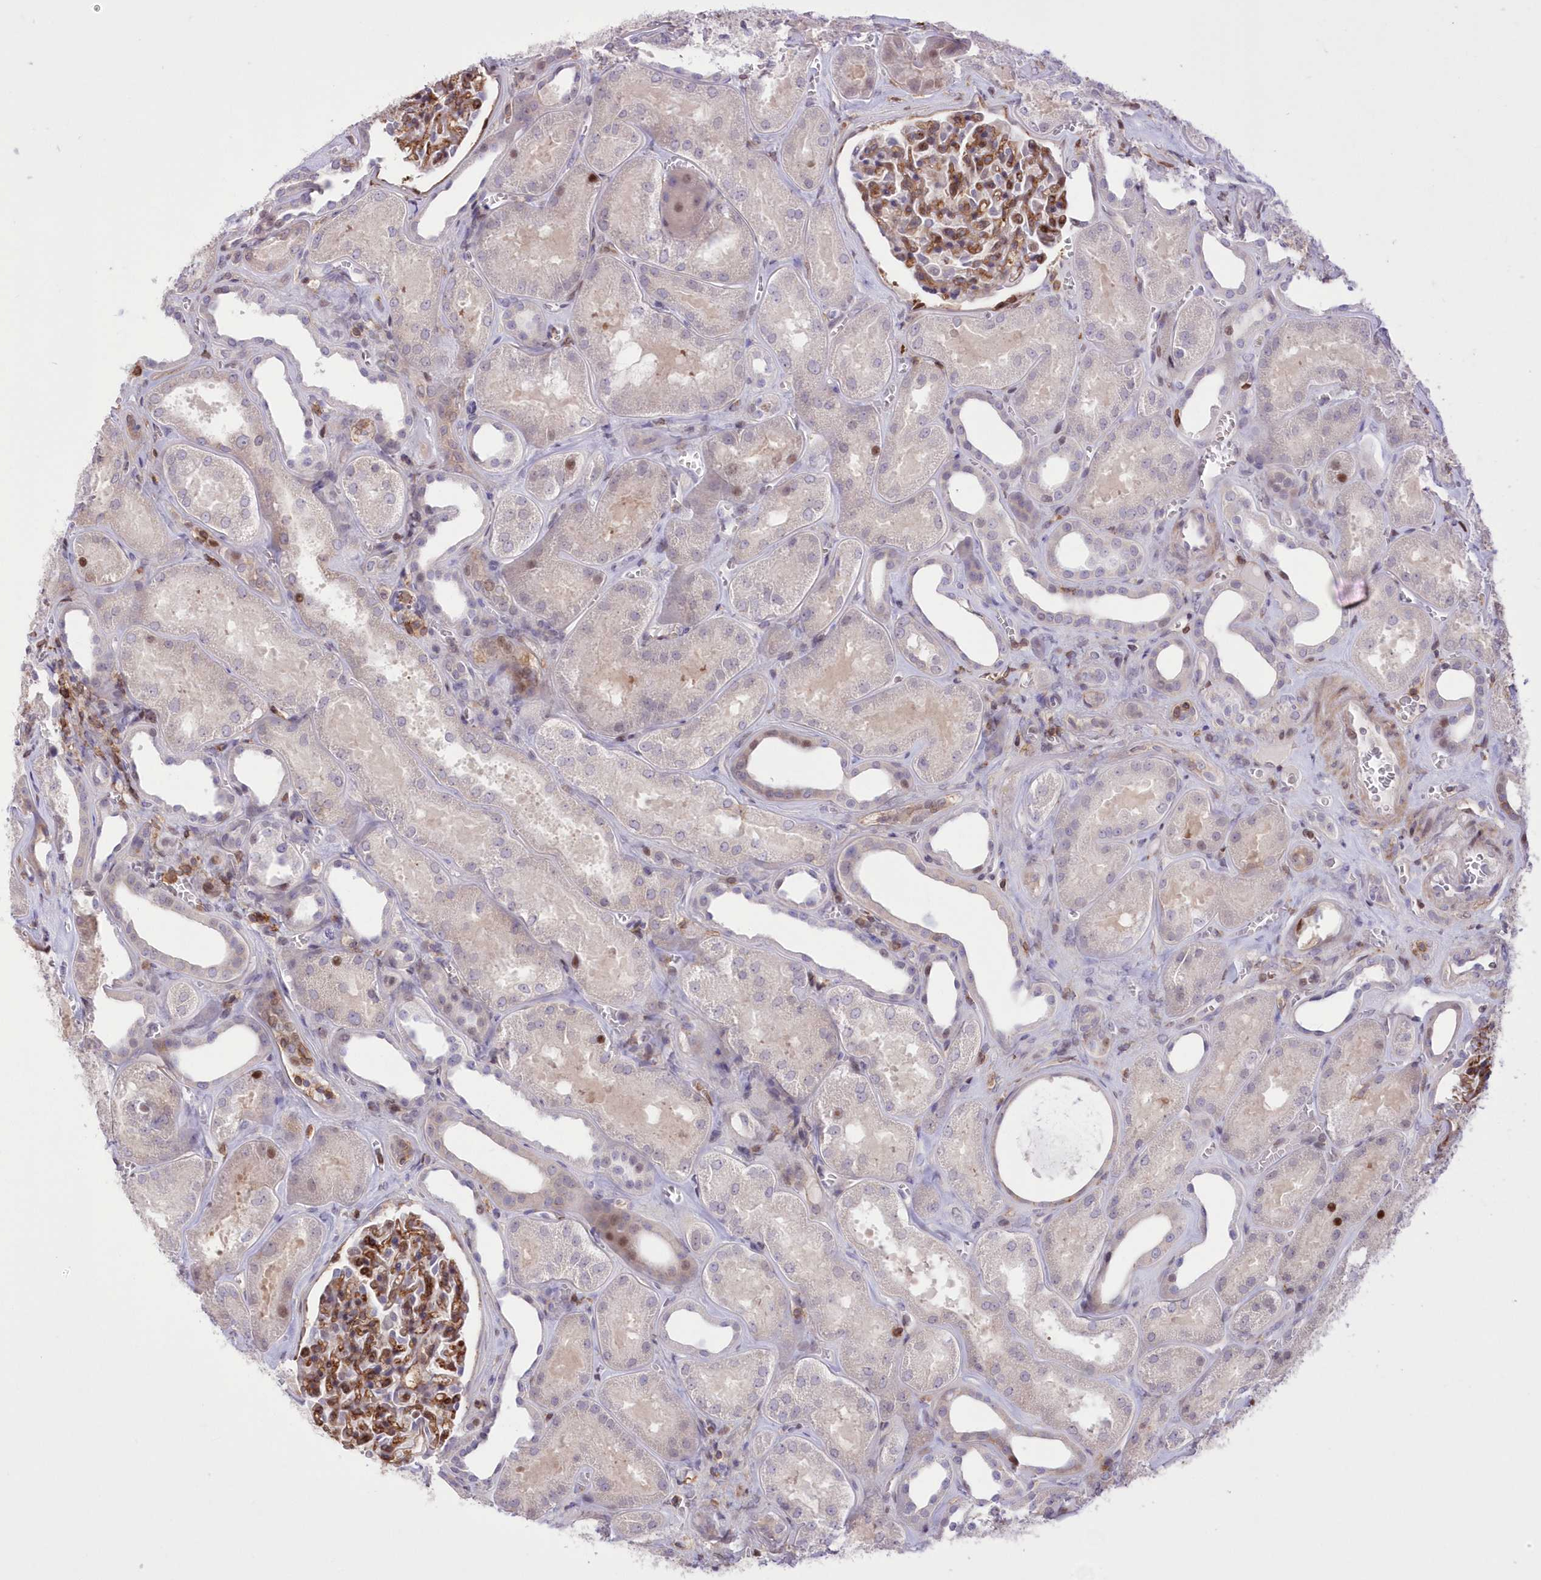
{"staining": {"intensity": "moderate", "quantity": ">75%", "location": "cytoplasmic/membranous,nuclear"}, "tissue": "kidney", "cell_type": "Cells in glomeruli", "image_type": "normal", "snomed": [{"axis": "morphology", "description": "Normal tissue, NOS"}, {"axis": "morphology", "description": "Adenocarcinoma, NOS"}, {"axis": "topography", "description": "Kidney"}], "caption": "This photomicrograph displays immunohistochemistry (IHC) staining of benign human kidney, with medium moderate cytoplasmic/membranous,nuclear expression in approximately >75% of cells in glomeruli.", "gene": "RNPEPL1", "patient": {"sex": "female", "age": 68}}